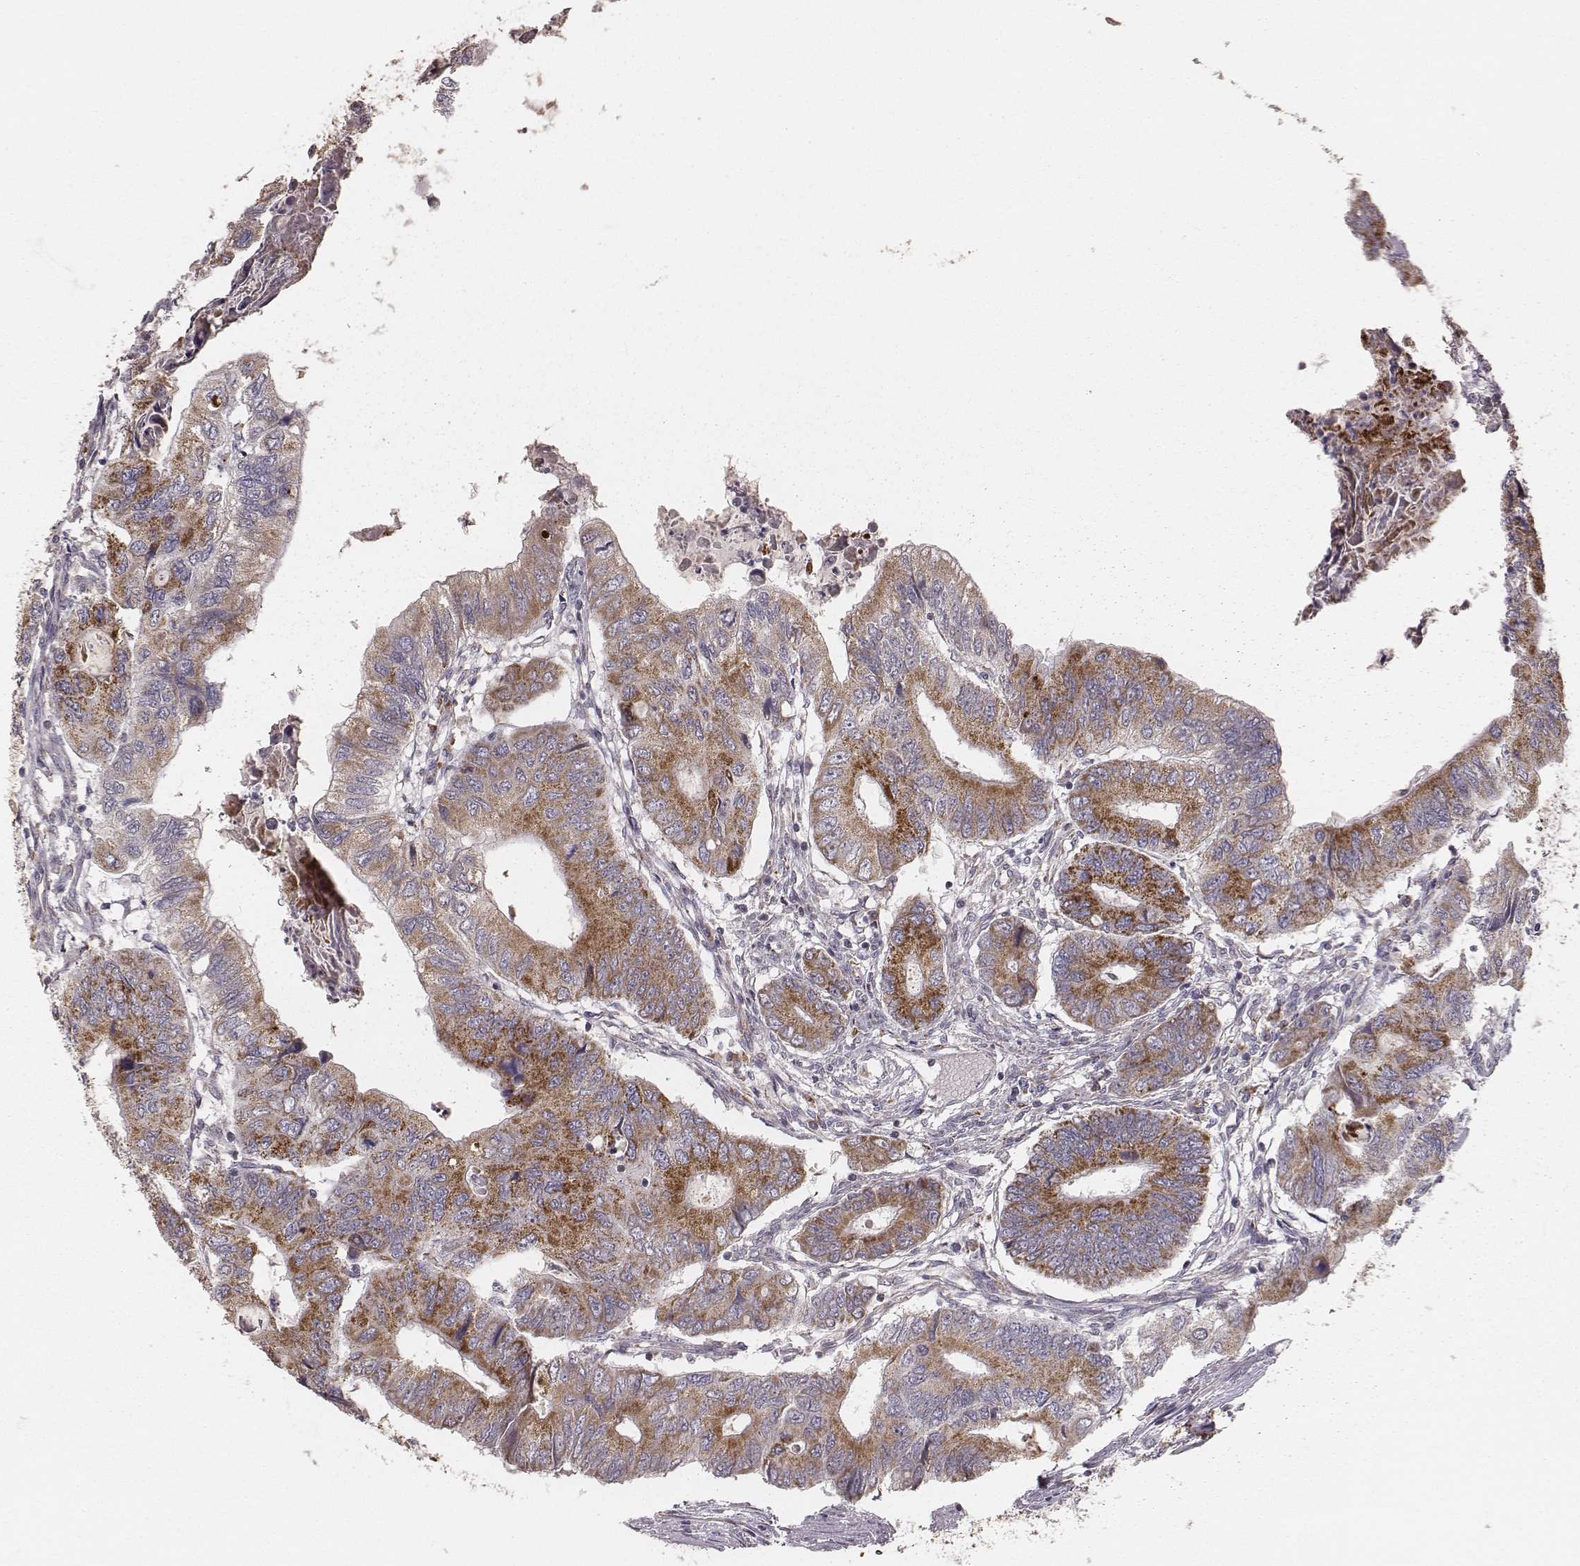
{"staining": {"intensity": "strong", "quantity": ">75%", "location": "cytoplasmic/membranous"}, "tissue": "colorectal cancer", "cell_type": "Tumor cells", "image_type": "cancer", "snomed": [{"axis": "morphology", "description": "Adenocarcinoma, NOS"}, {"axis": "topography", "description": "Colon"}], "caption": "A high amount of strong cytoplasmic/membranous staining is seen in about >75% of tumor cells in colorectal cancer (adenocarcinoma) tissue.", "gene": "TUFM", "patient": {"sex": "male", "age": 53}}